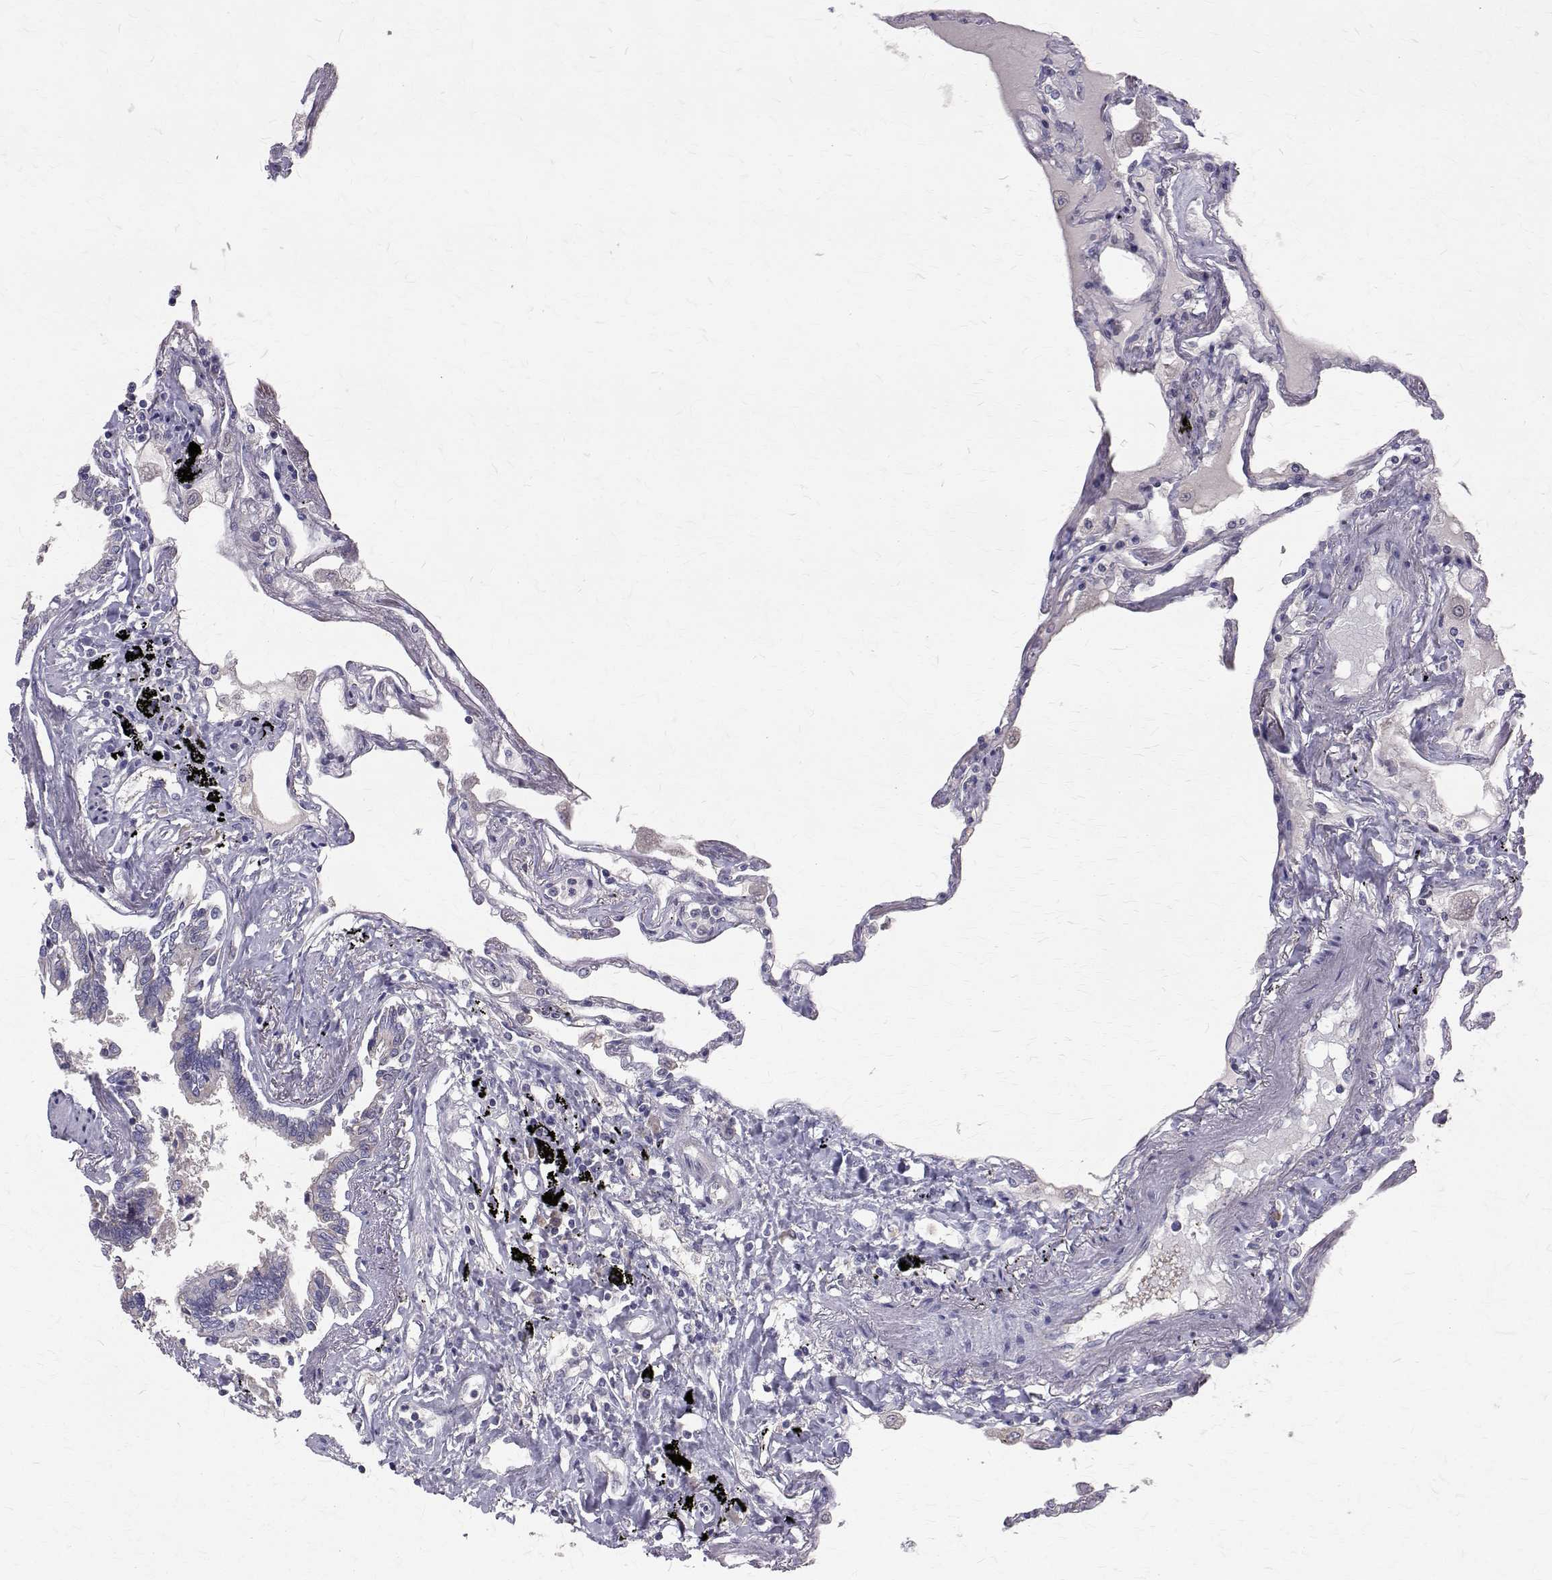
{"staining": {"intensity": "negative", "quantity": "none", "location": "none"}, "tissue": "lung", "cell_type": "Alveolar cells", "image_type": "normal", "snomed": [{"axis": "morphology", "description": "Normal tissue, NOS"}, {"axis": "morphology", "description": "Adenocarcinoma, NOS"}, {"axis": "topography", "description": "Cartilage tissue"}, {"axis": "topography", "description": "Lung"}], "caption": "Alveolar cells show no significant positivity in benign lung. (DAB IHC with hematoxylin counter stain).", "gene": "FARSB", "patient": {"sex": "female", "age": 67}}